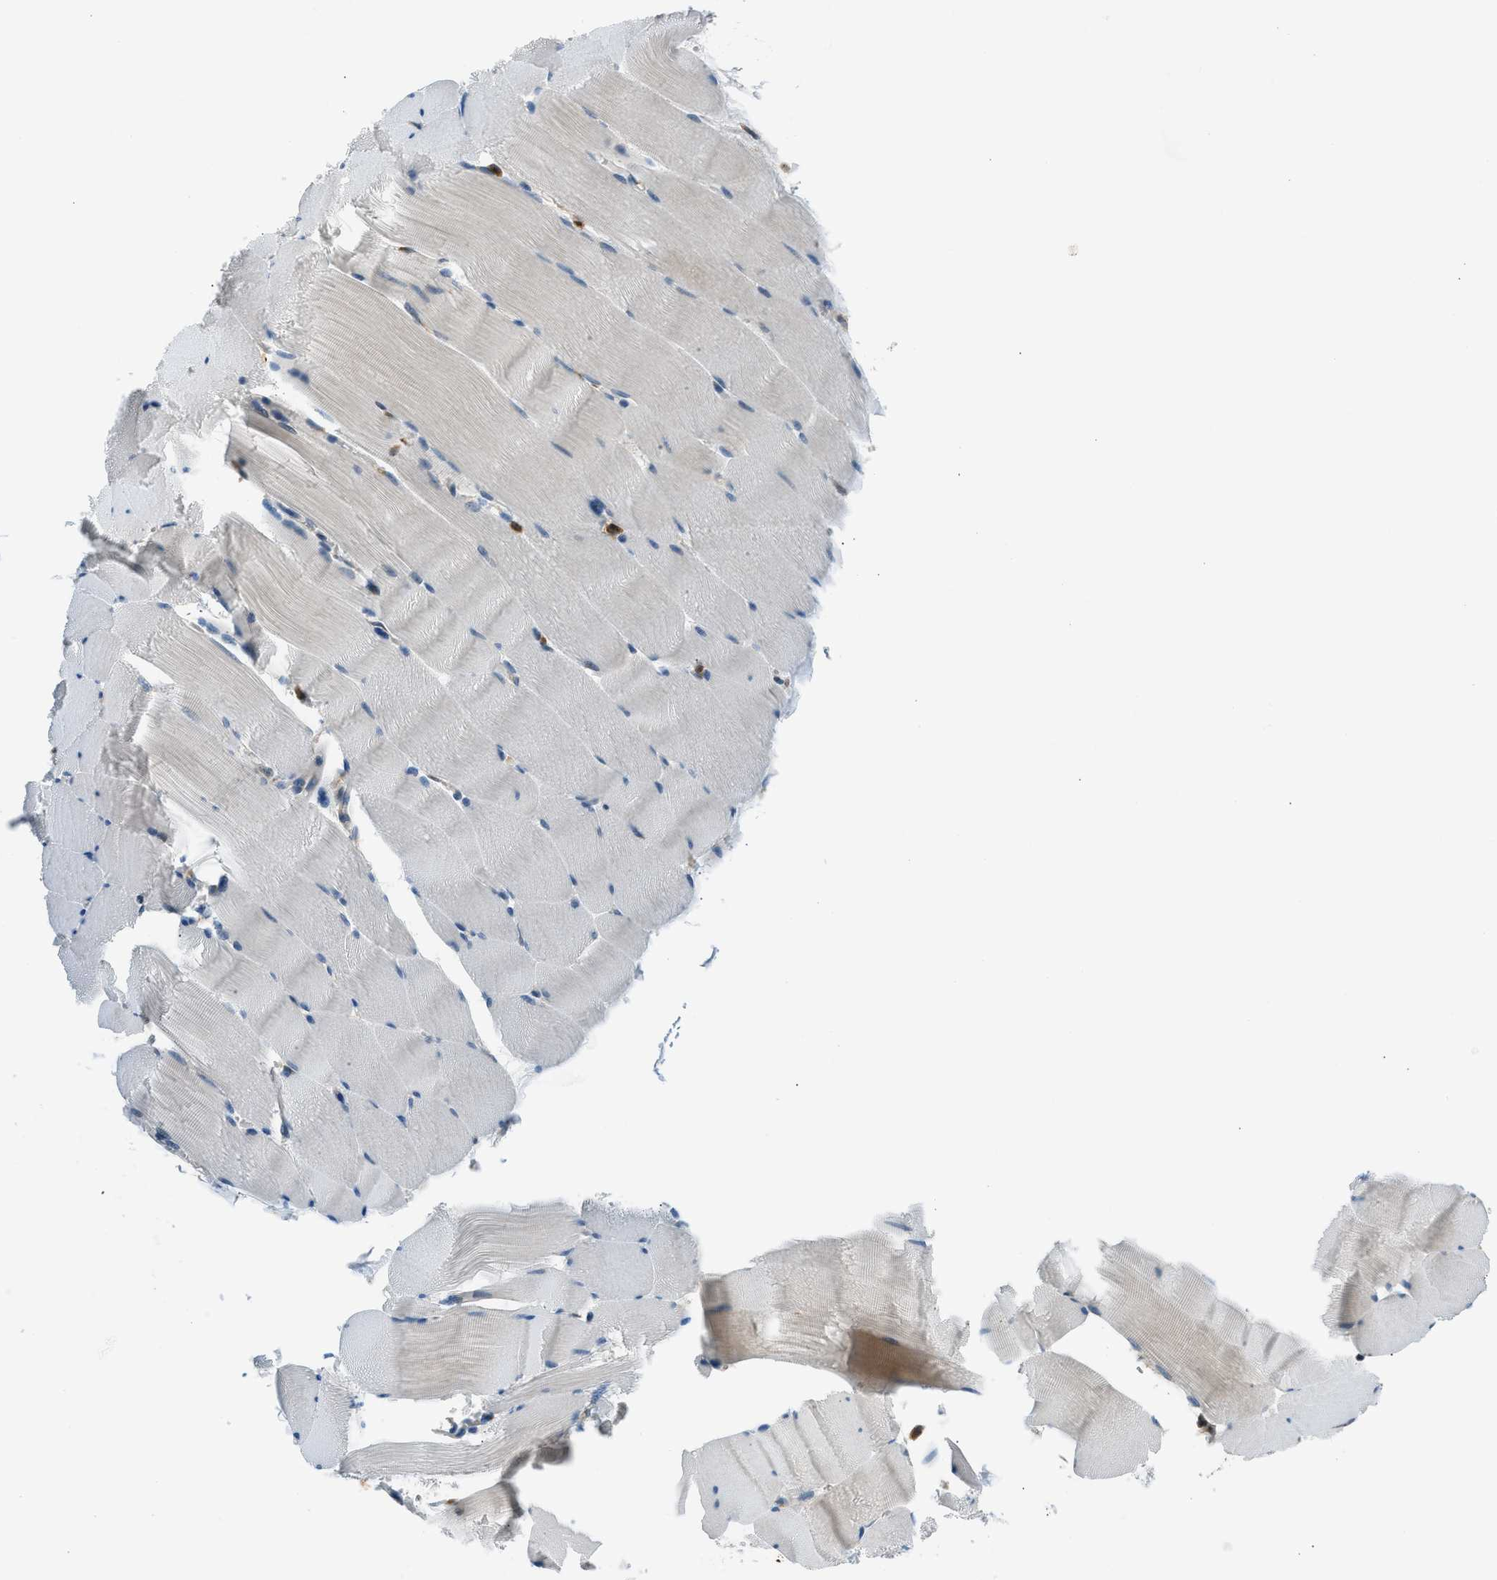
{"staining": {"intensity": "weak", "quantity": "<25%", "location": "cytoplasmic/membranous"}, "tissue": "skeletal muscle", "cell_type": "Myocytes", "image_type": "normal", "snomed": [{"axis": "morphology", "description": "Normal tissue, NOS"}, {"axis": "topography", "description": "Skeletal muscle"}], "caption": "IHC histopathology image of benign skeletal muscle stained for a protein (brown), which shows no expression in myocytes.", "gene": "EDARADD", "patient": {"sex": "male", "age": 62}}